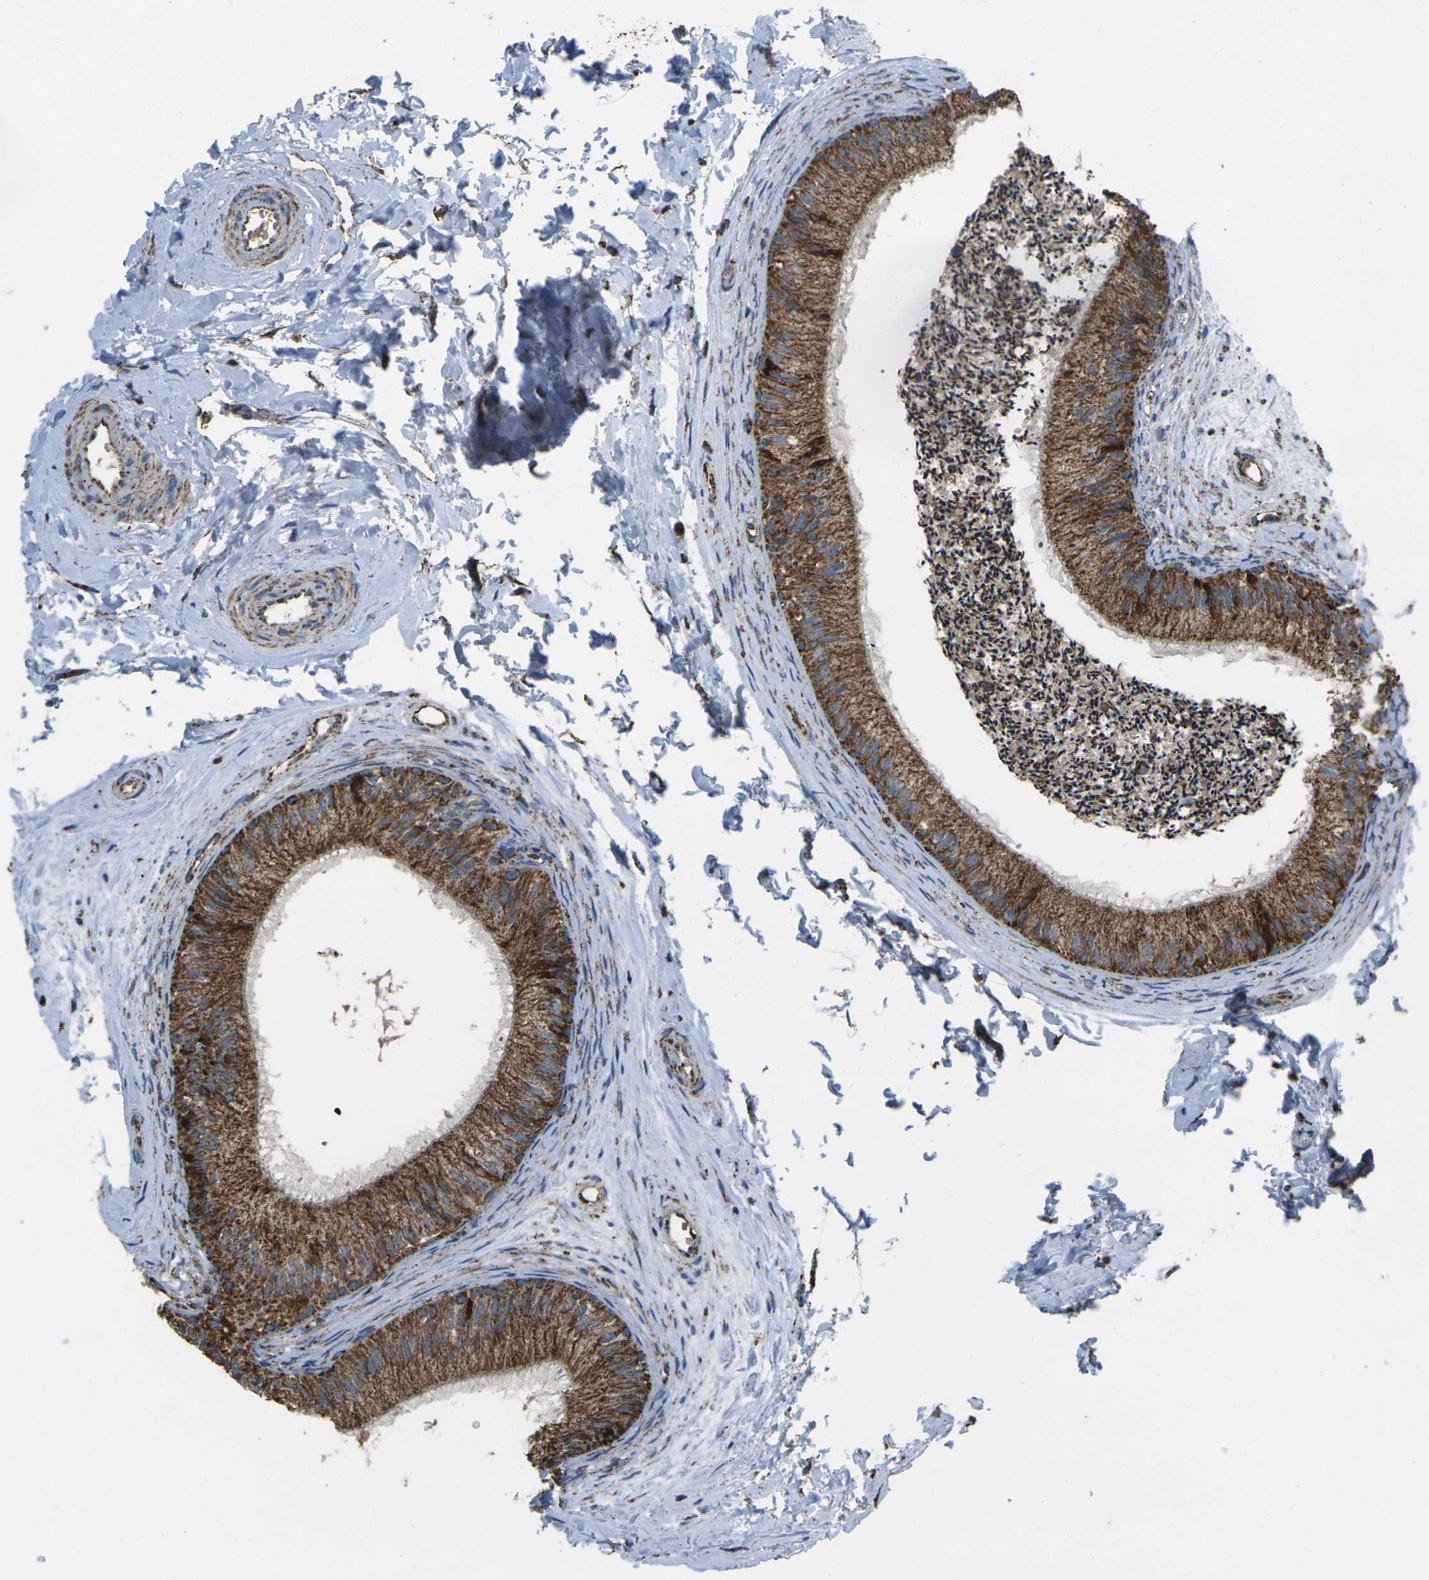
{"staining": {"intensity": "moderate", "quantity": ">75%", "location": "cytoplasmic/membranous"}, "tissue": "epididymis", "cell_type": "Glandular cells", "image_type": "normal", "snomed": [{"axis": "morphology", "description": "Normal tissue, NOS"}, {"axis": "topography", "description": "Epididymis"}], "caption": "Immunohistochemical staining of unremarkable human epididymis displays moderate cytoplasmic/membranous protein staining in about >75% of glandular cells.", "gene": "KLHL5", "patient": {"sex": "male", "age": 56}}